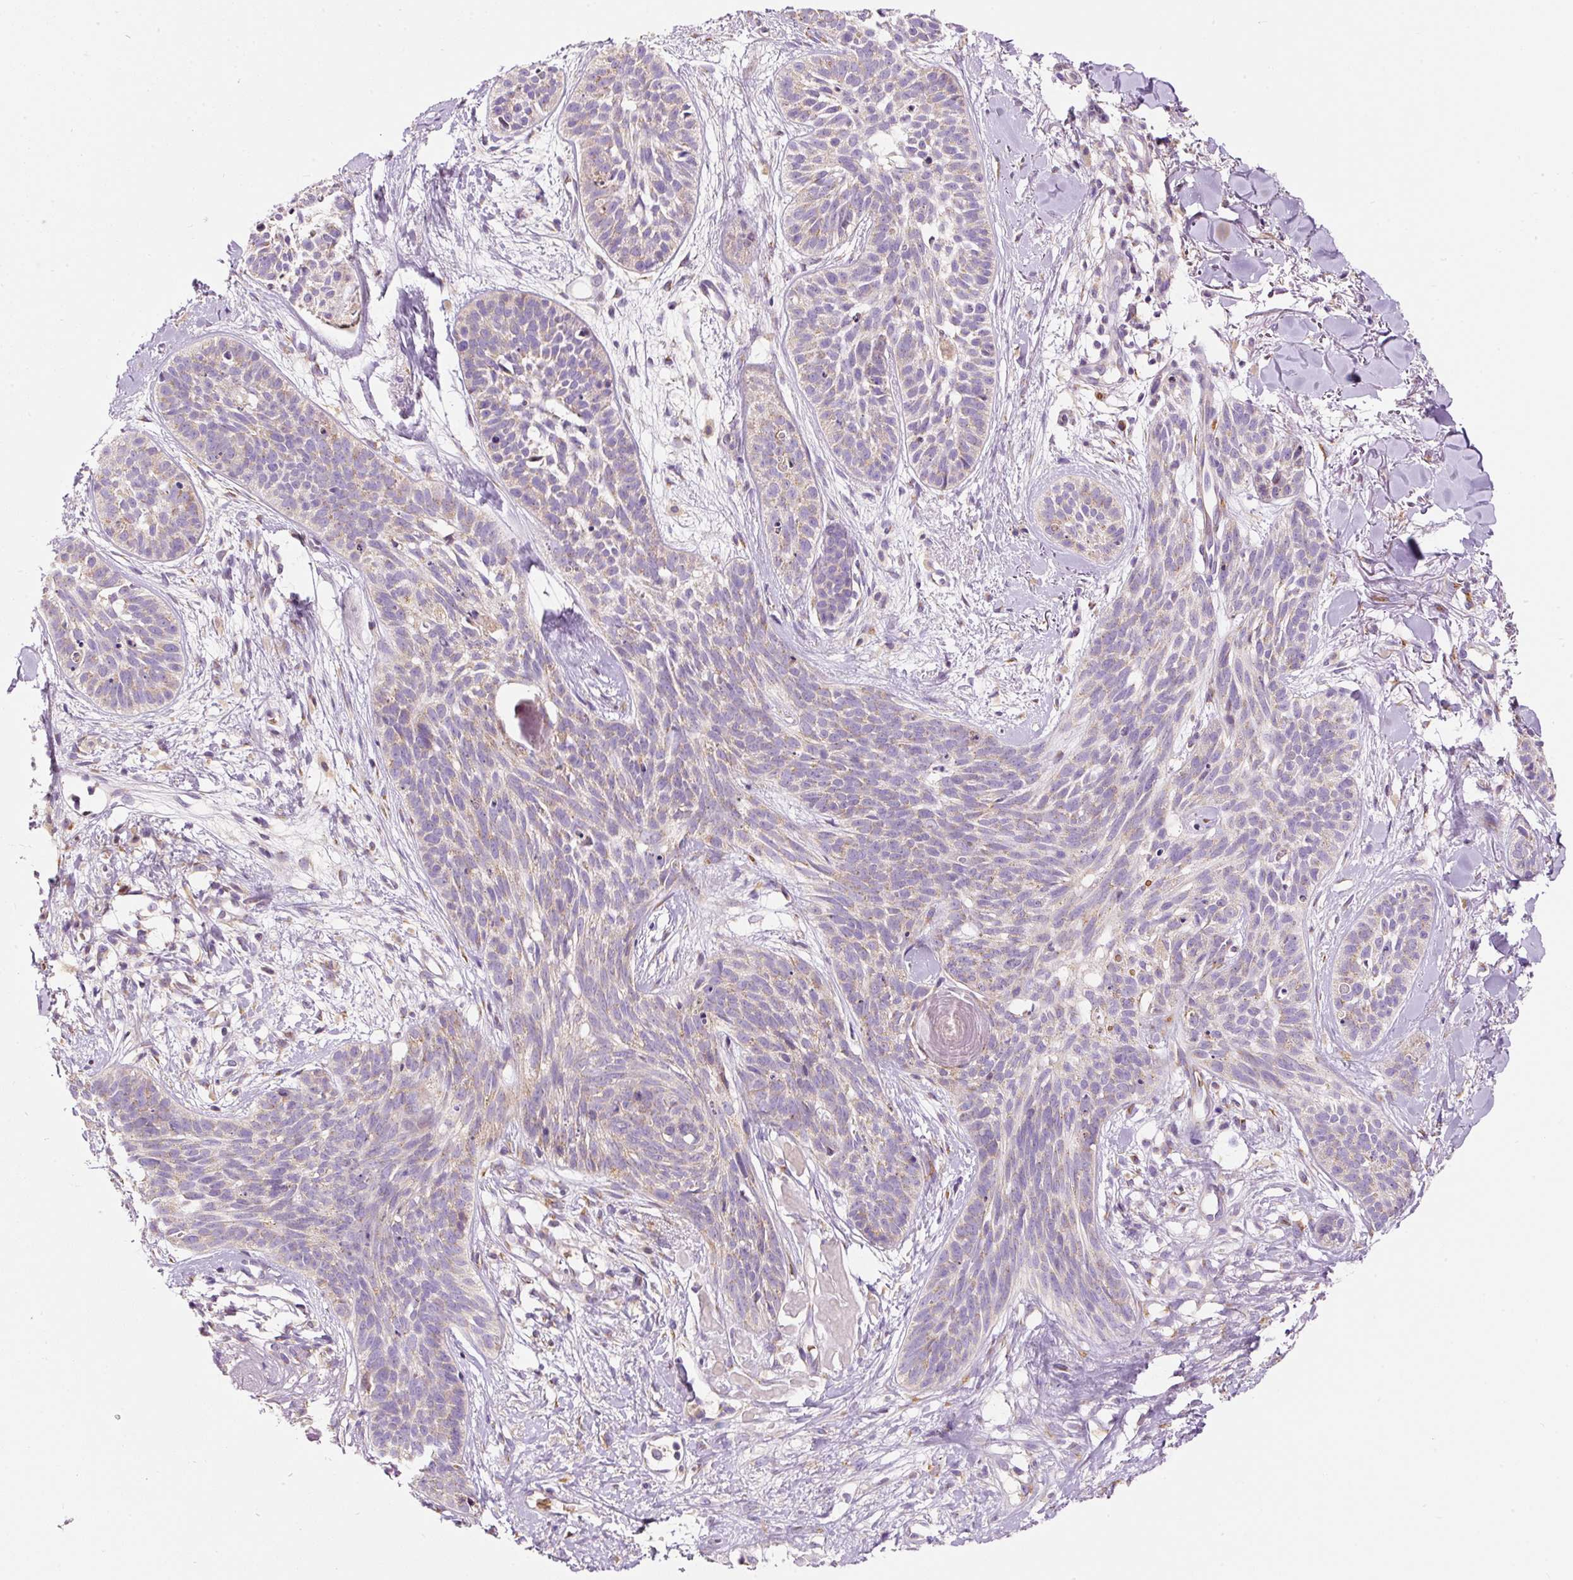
{"staining": {"intensity": "weak", "quantity": "25%-75%", "location": "cytoplasmic/membranous"}, "tissue": "skin cancer", "cell_type": "Tumor cells", "image_type": "cancer", "snomed": [{"axis": "morphology", "description": "Basal cell carcinoma"}, {"axis": "topography", "description": "Skin"}], "caption": "Immunohistochemical staining of human skin cancer exhibits weak cytoplasmic/membranous protein expression in approximately 25%-75% of tumor cells. (DAB (3,3'-diaminobenzidine) = brown stain, brightfield microscopy at high magnification).", "gene": "PRRC2A", "patient": {"sex": "male", "age": 52}}